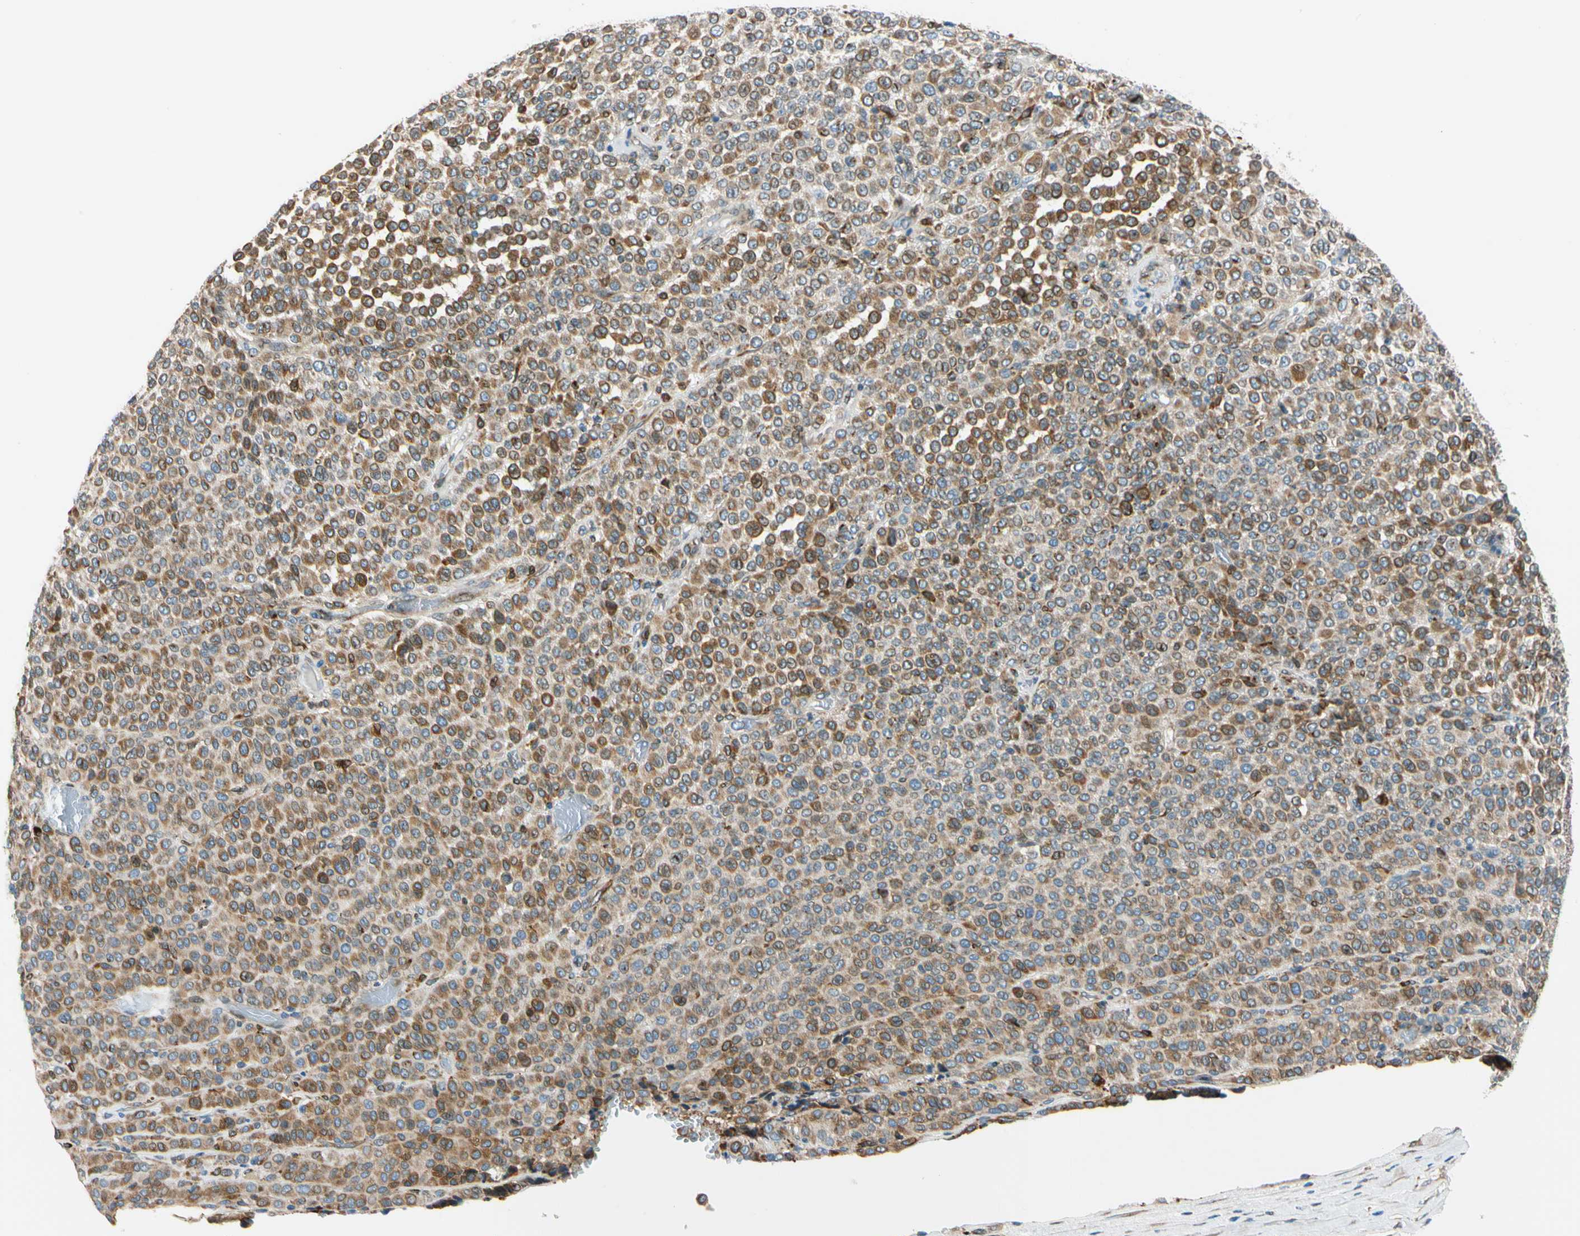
{"staining": {"intensity": "moderate", "quantity": ">75%", "location": "cytoplasmic/membranous"}, "tissue": "melanoma", "cell_type": "Tumor cells", "image_type": "cancer", "snomed": [{"axis": "morphology", "description": "Malignant melanoma, Metastatic site"}, {"axis": "topography", "description": "Pancreas"}], "caption": "DAB immunohistochemical staining of malignant melanoma (metastatic site) reveals moderate cytoplasmic/membranous protein positivity in about >75% of tumor cells.", "gene": "NUCB1", "patient": {"sex": "female", "age": 30}}